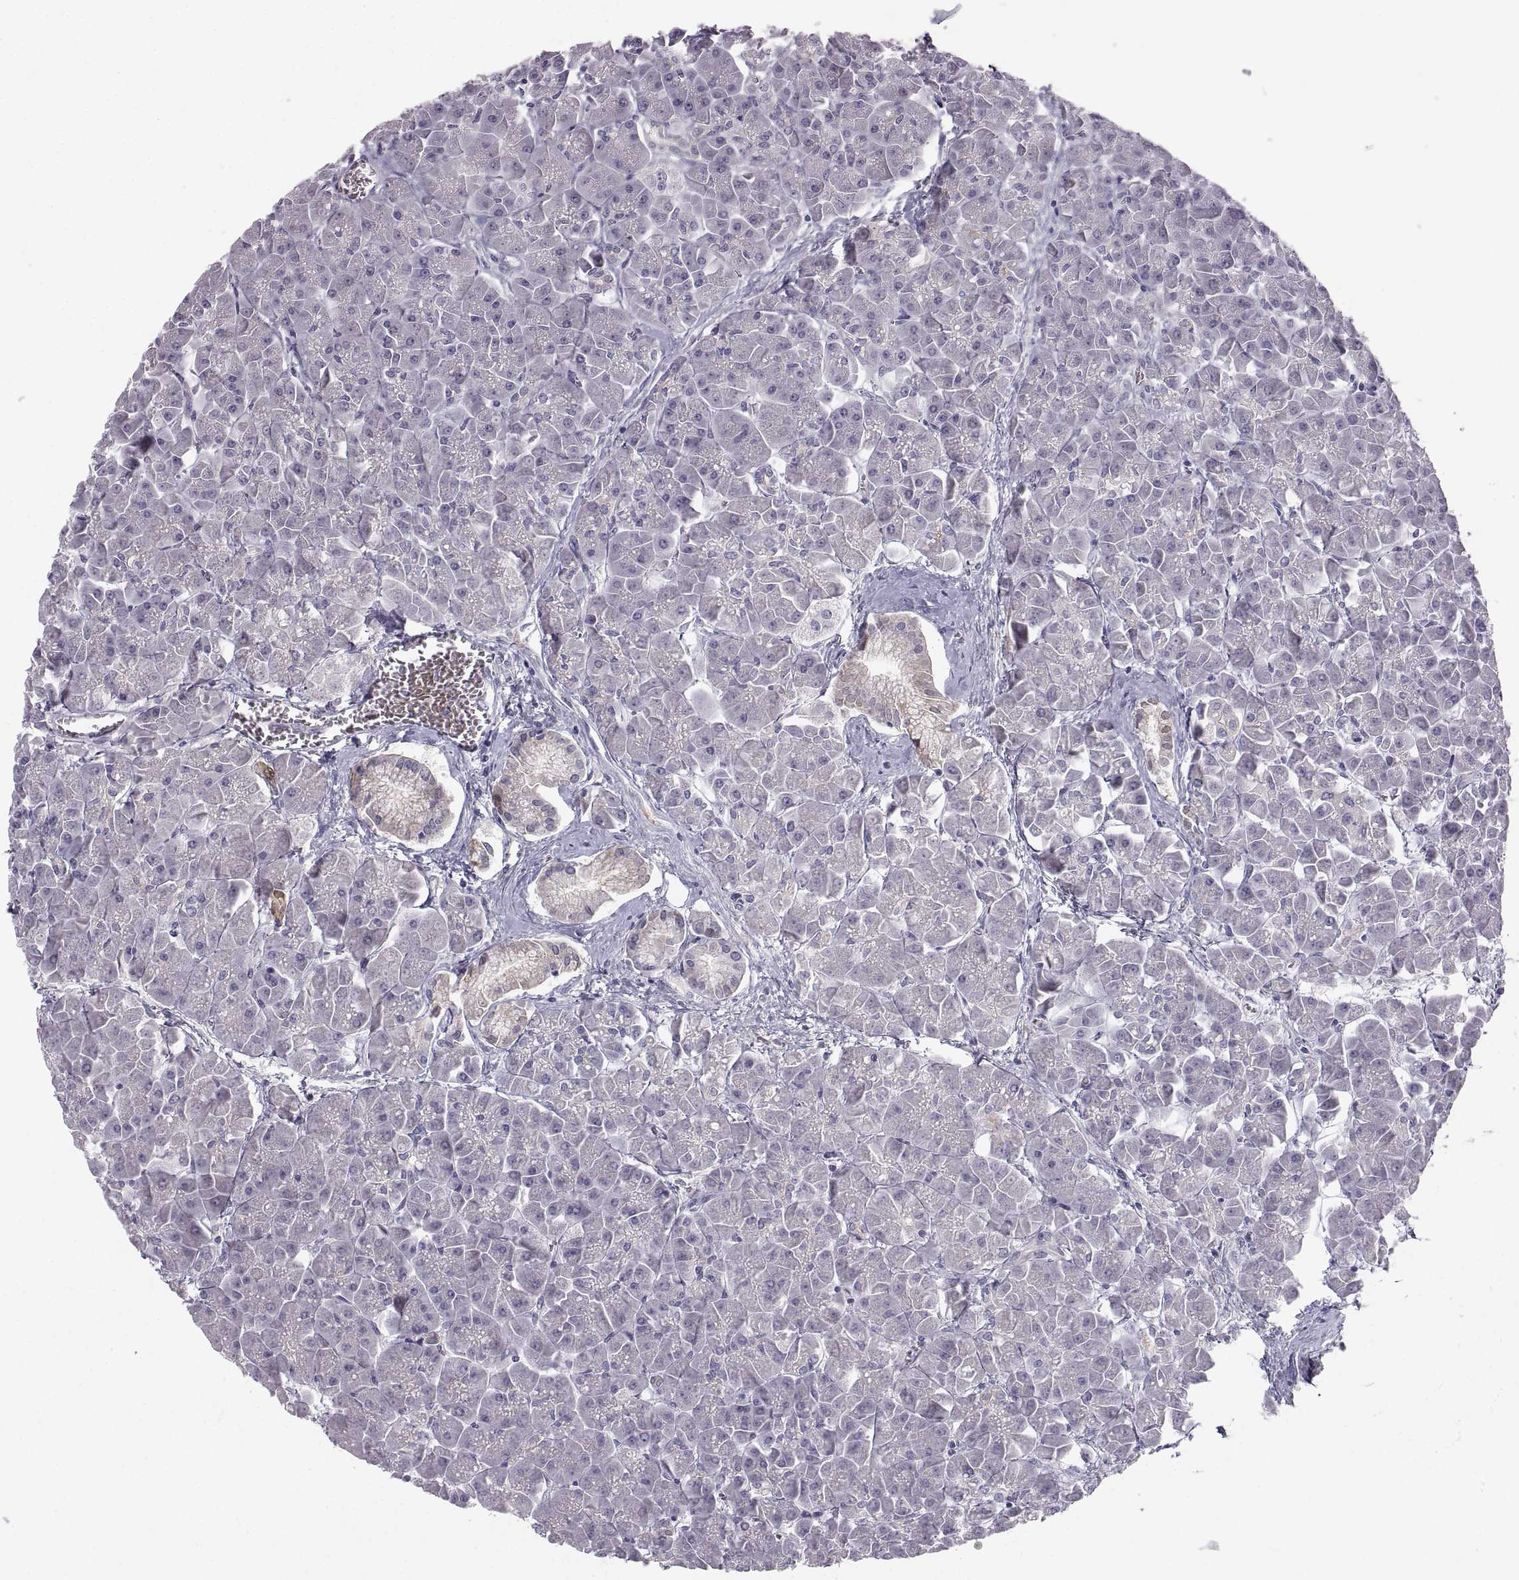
{"staining": {"intensity": "negative", "quantity": "none", "location": "none"}, "tissue": "pancreas", "cell_type": "Exocrine glandular cells", "image_type": "normal", "snomed": [{"axis": "morphology", "description": "Normal tissue, NOS"}, {"axis": "topography", "description": "Pancreas"}], "caption": "Immunohistochemistry (IHC) of benign human pancreas shows no staining in exocrine glandular cells. (DAB (3,3'-diaminobenzidine) IHC with hematoxylin counter stain).", "gene": "ZNF185", "patient": {"sex": "male", "age": 70}}